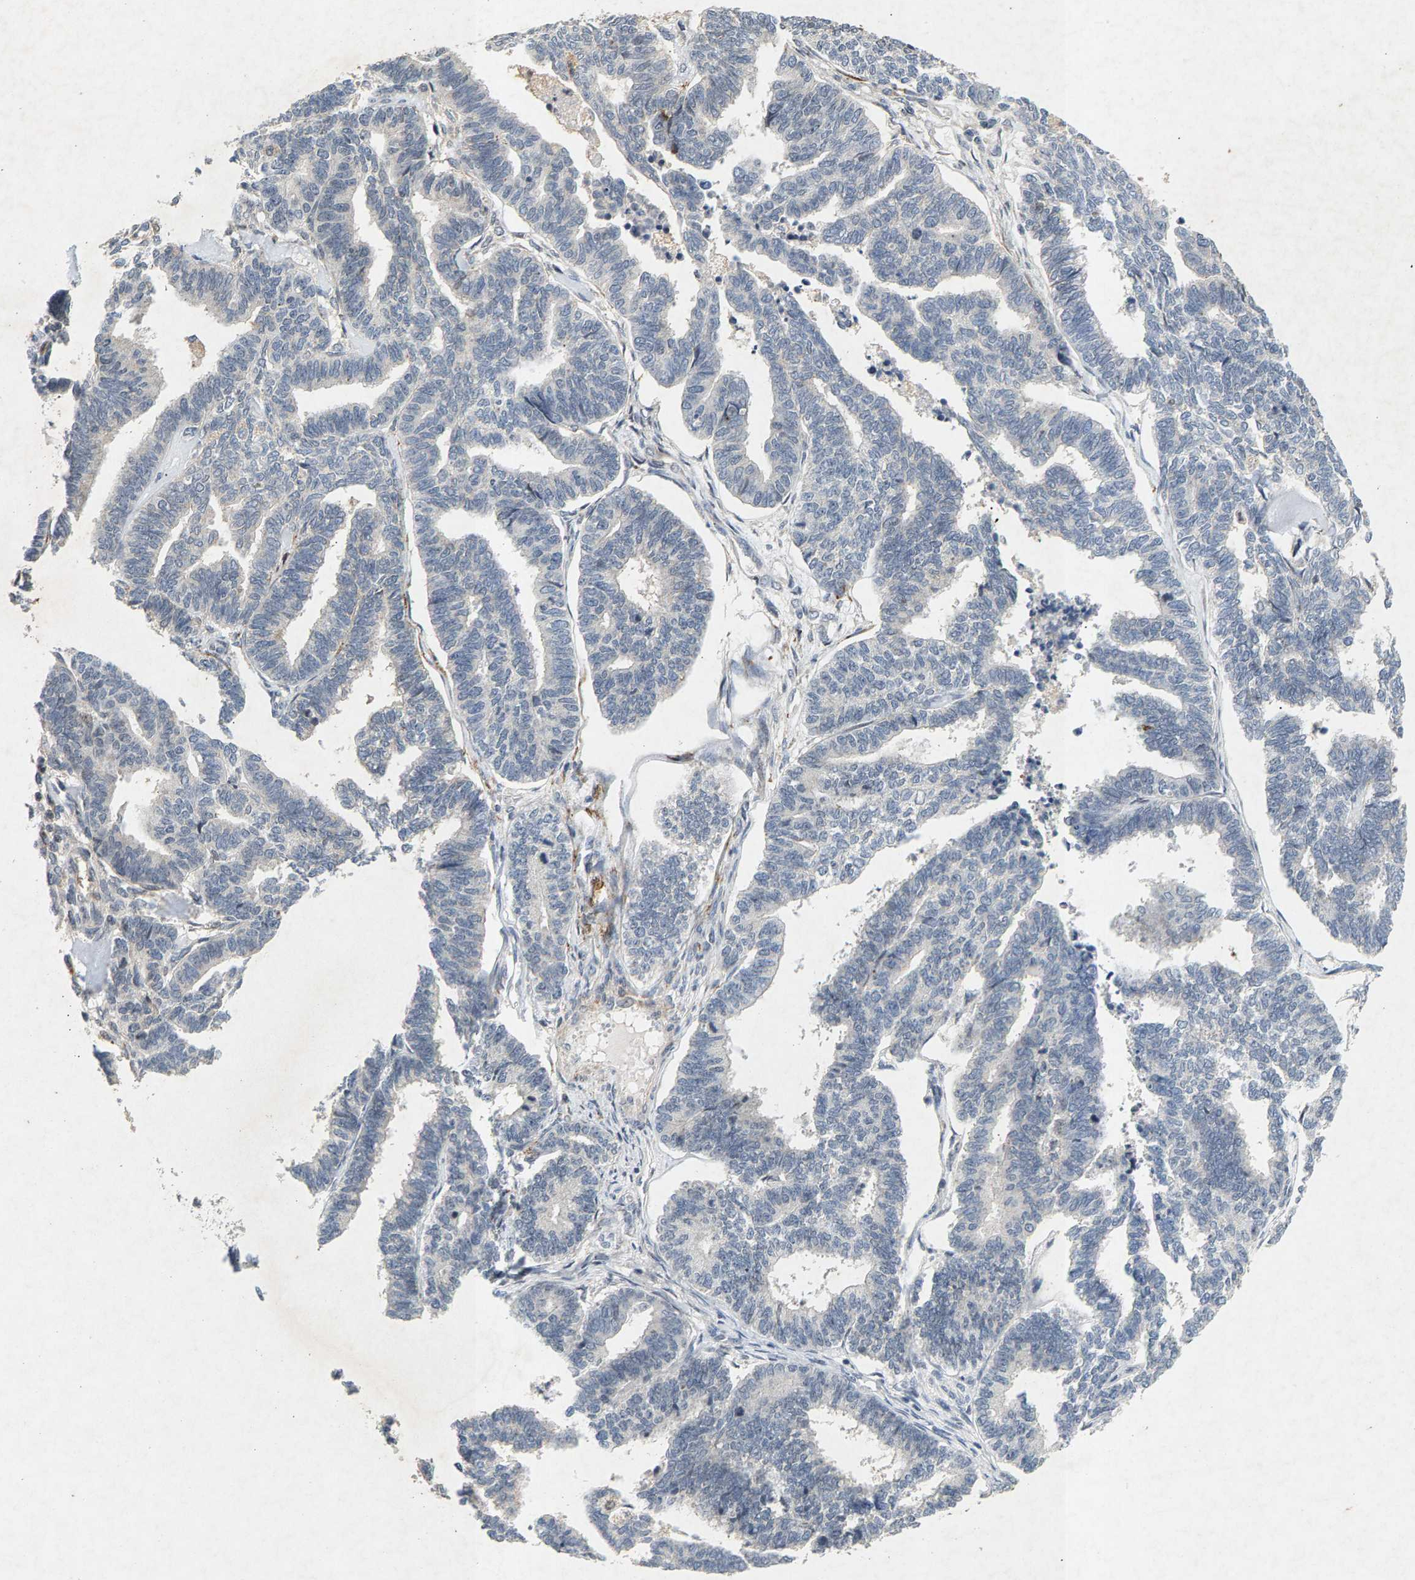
{"staining": {"intensity": "negative", "quantity": "none", "location": "none"}, "tissue": "endometrial cancer", "cell_type": "Tumor cells", "image_type": "cancer", "snomed": [{"axis": "morphology", "description": "Adenocarcinoma, NOS"}, {"axis": "topography", "description": "Endometrium"}], "caption": "A histopathology image of endometrial cancer (adenocarcinoma) stained for a protein exhibits no brown staining in tumor cells.", "gene": "ZPR1", "patient": {"sex": "female", "age": 70}}